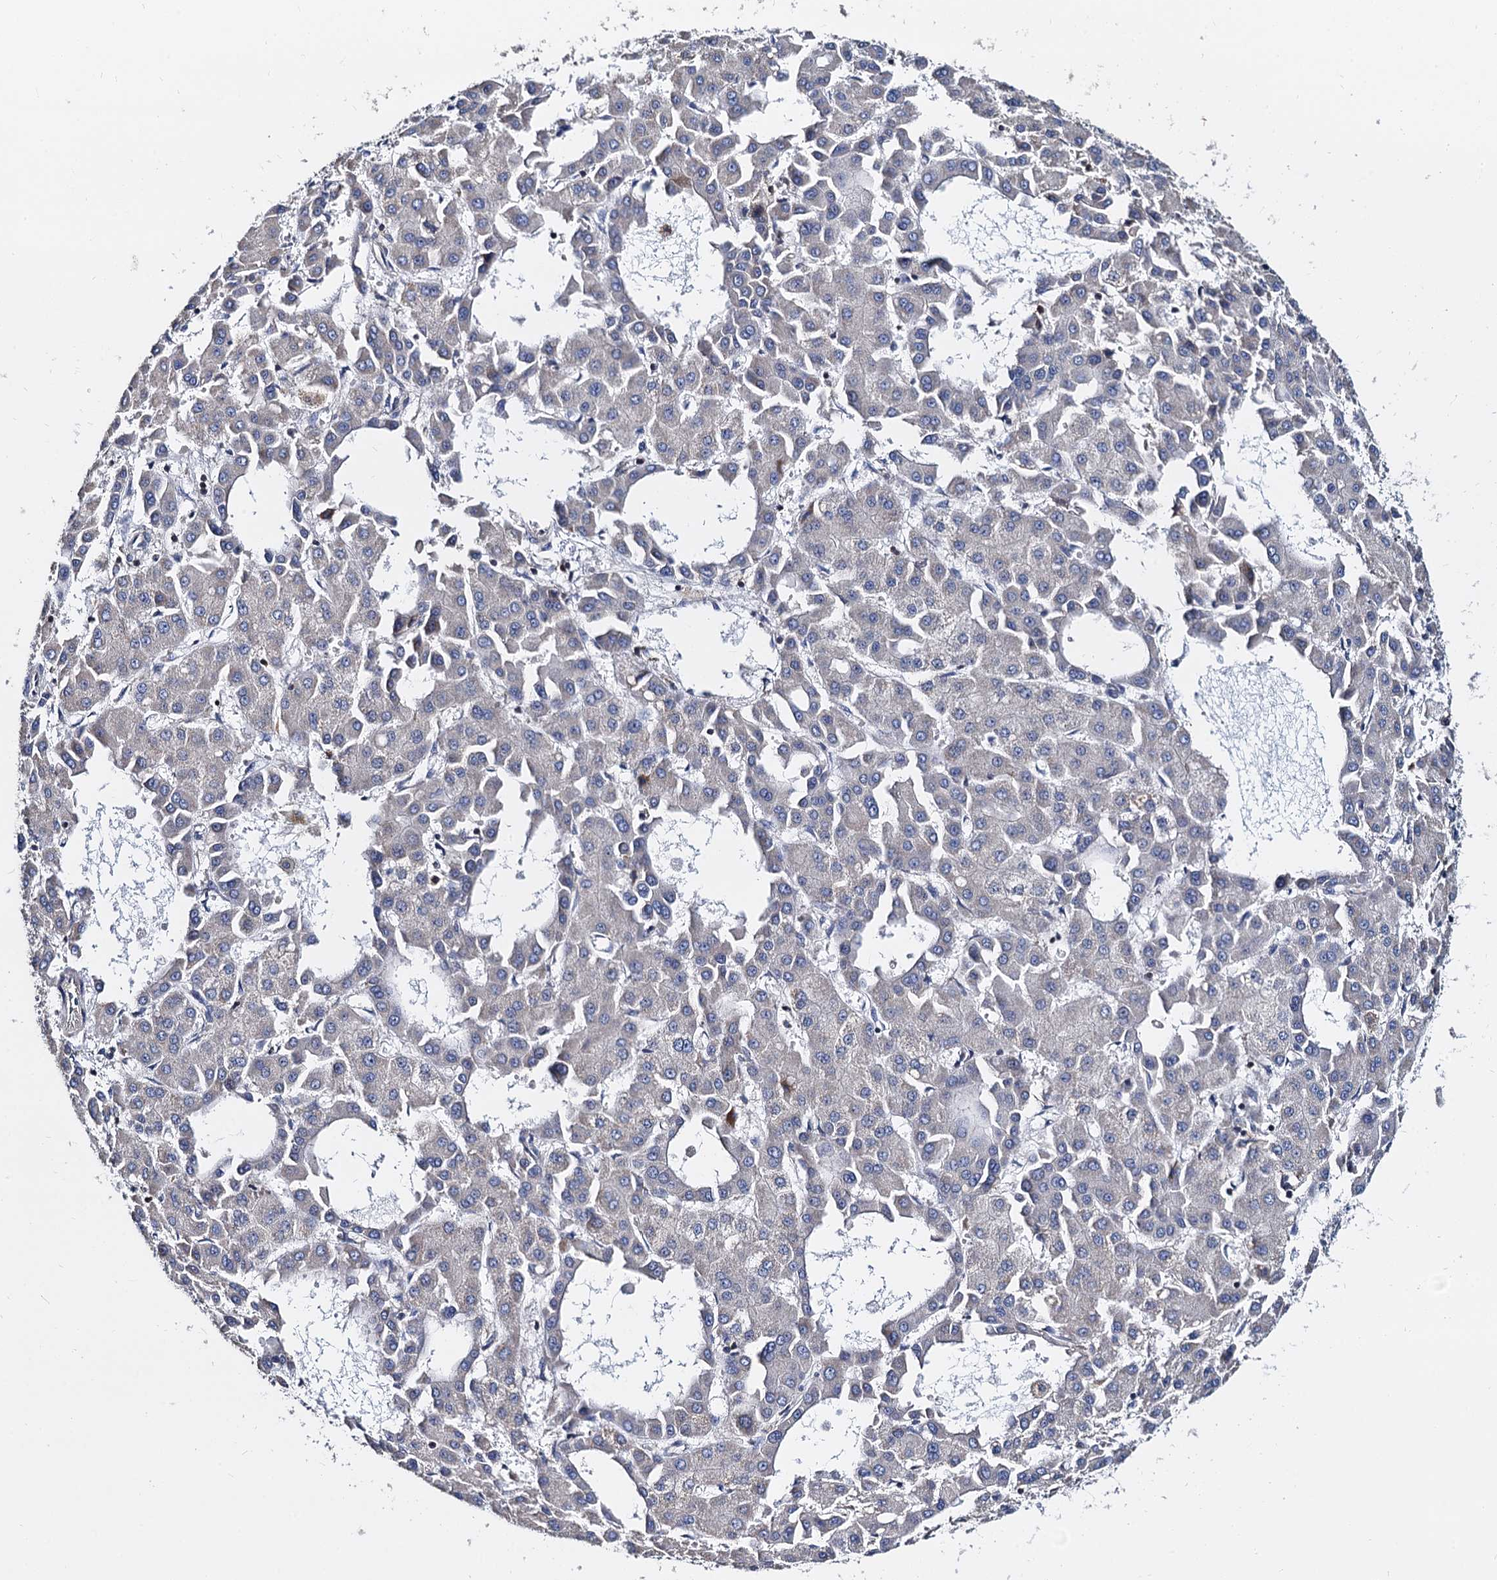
{"staining": {"intensity": "negative", "quantity": "none", "location": "none"}, "tissue": "liver cancer", "cell_type": "Tumor cells", "image_type": "cancer", "snomed": [{"axis": "morphology", "description": "Carcinoma, Hepatocellular, NOS"}, {"axis": "topography", "description": "Liver"}], "caption": "A micrograph of liver hepatocellular carcinoma stained for a protein demonstrates no brown staining in tumor cells.", "gene": "ANKRD13A", "patient": {"sex": "male", "age": 47}}